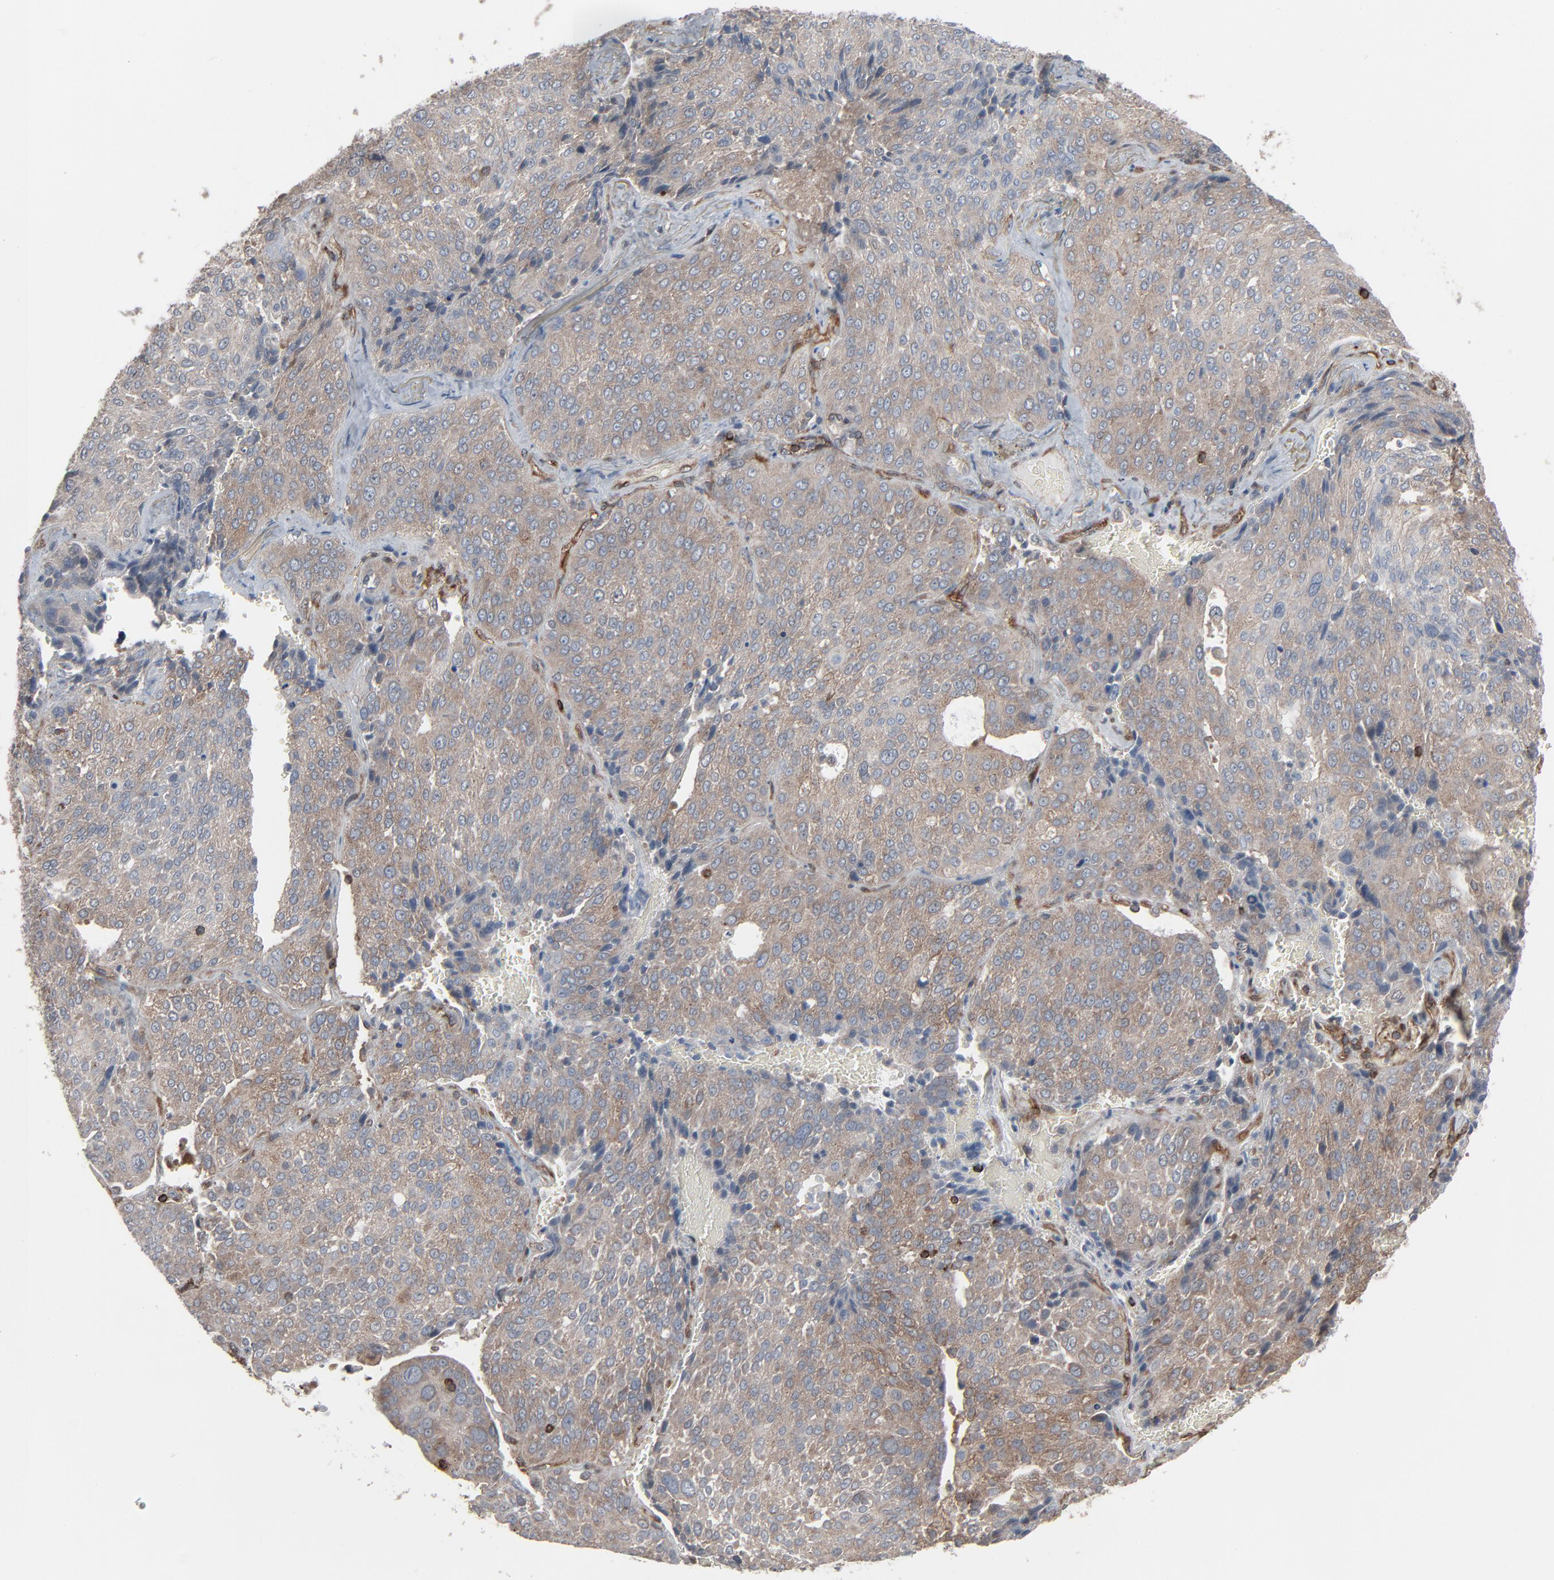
{"staining": {"intensity": "negative", "quantity": "none", "location": "none"}, "tissue": "lung cancer", "cell_type": "Tumor cells", "image_type": "cancer", "snomed": [{"axis": "morphology", "description": "Squamous cell carcinoma, NOS"}, {"axis": "topography", "description": "Lung"}], "caption": "The micrograph shows no staining of tumor cells in lung cancer (squamous cell carcinoma).", "gene": "OPTN", "patient": {"sex": "male", "age": 54}}